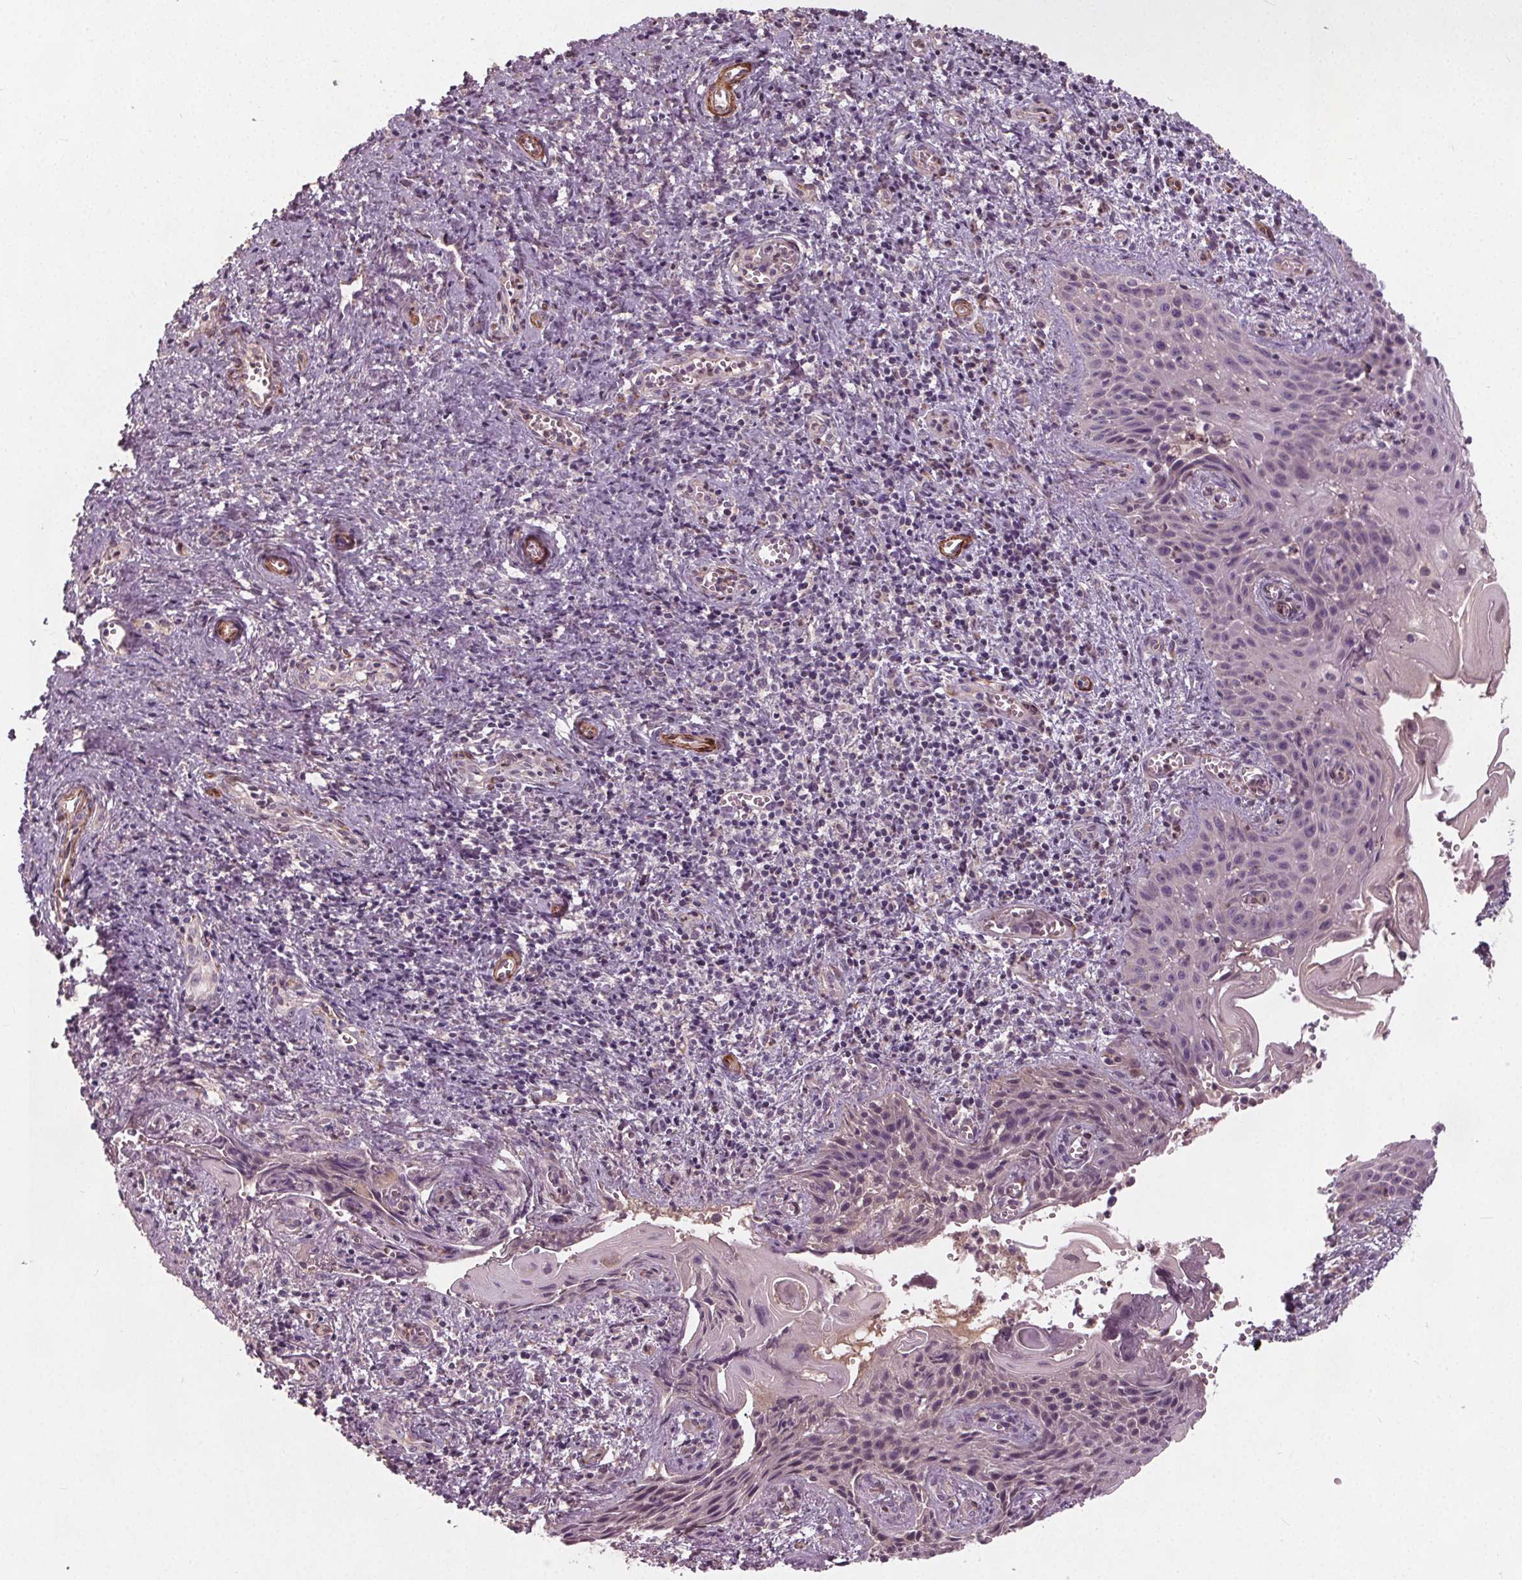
{"staining": {"intensity": "negative", "quantity": "none", "location": "none"}, "tissue": "cervical cancer", "cell_type": "Tumor cells", "image_type": "cancer", "snomed": [{"axis": "morphology", "description": "Squamous cell carcinoma, NOS"}, {"axis": "topography", "description": "Cervix"}], "caption": "IHC image of squamous cell carcinoma (cervical) stained for a protein (brown), which reveals no staining in tumor cells.", "gene": "PDGFD", "patient": {"sex": "female", "age": 30}}